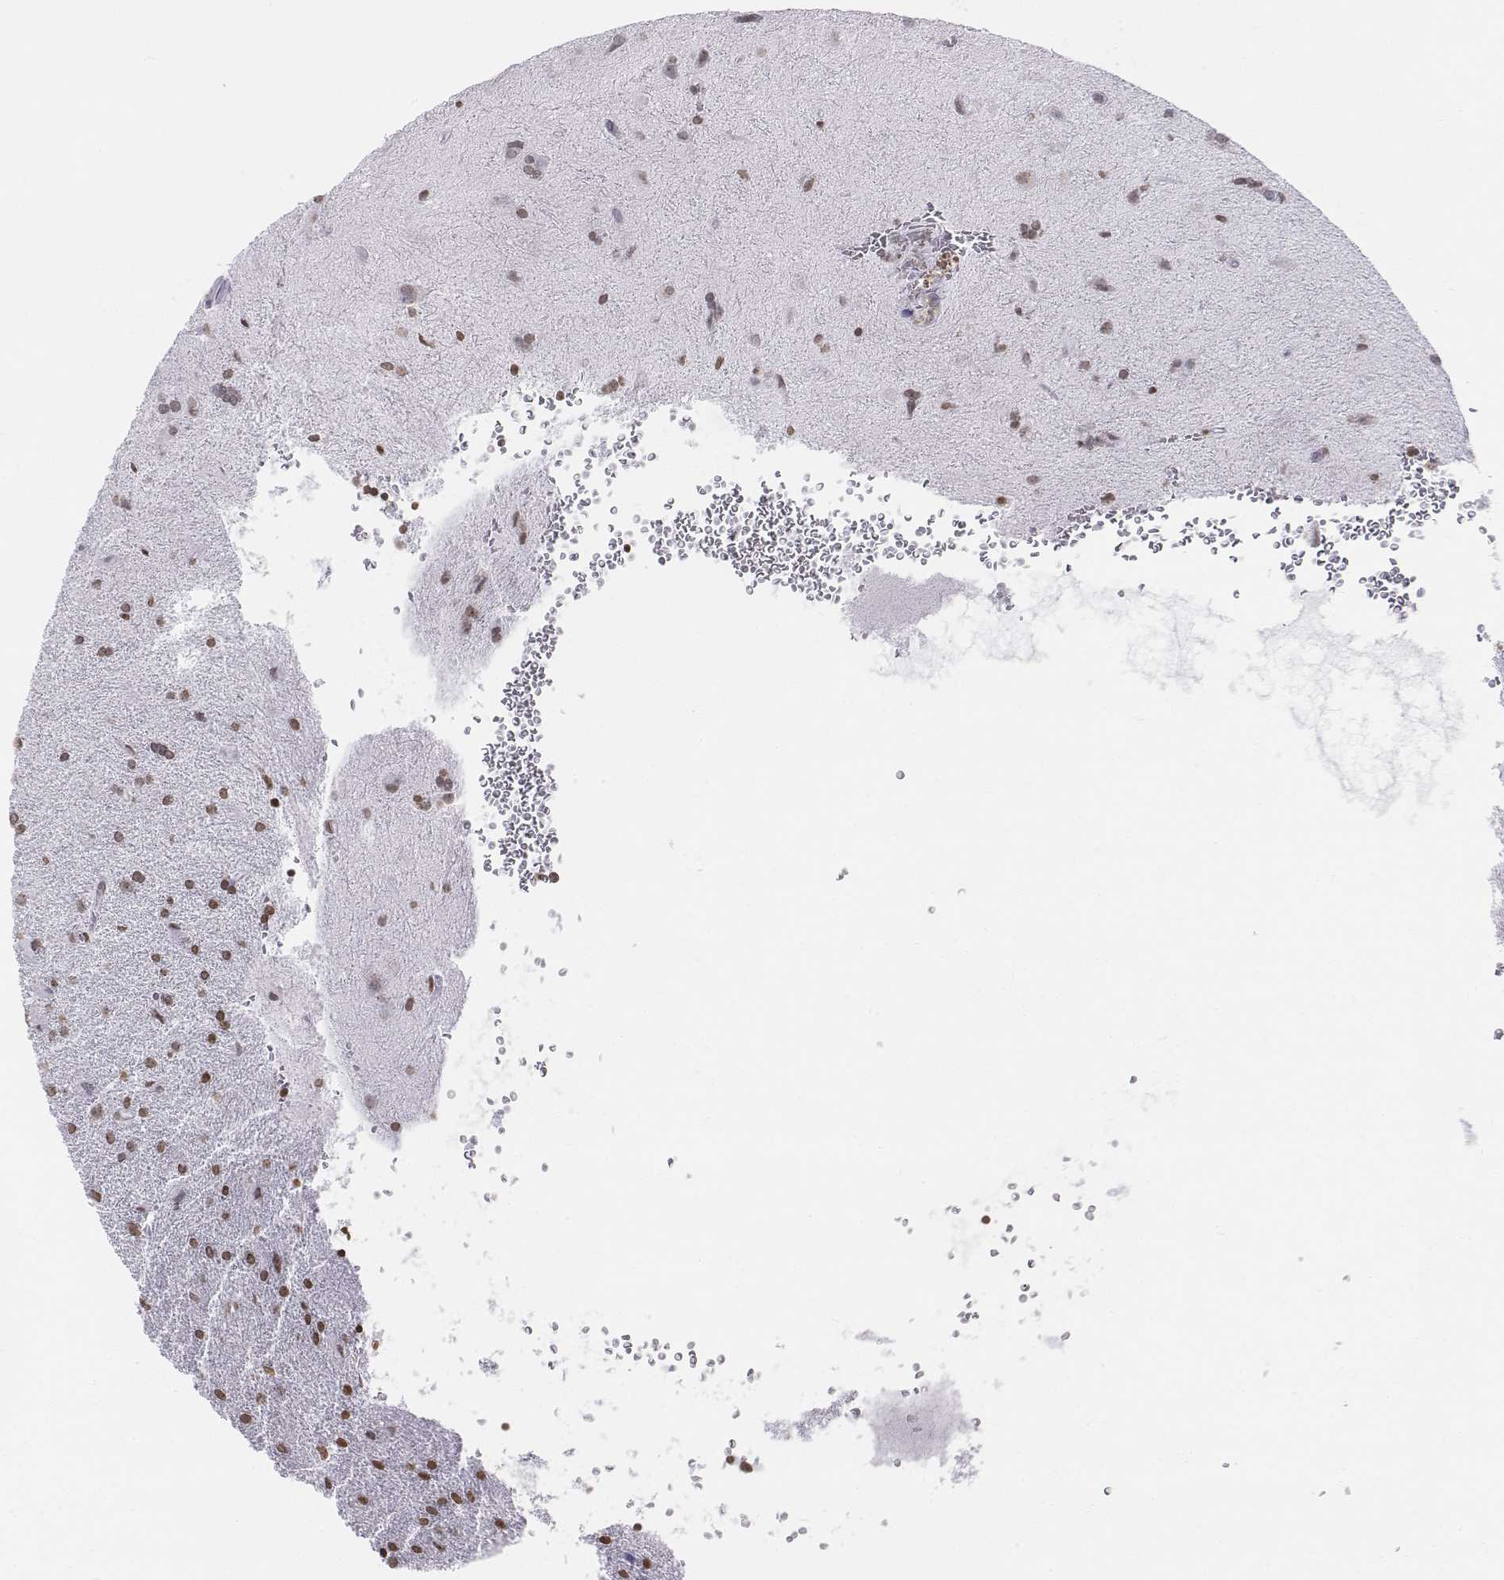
{"staining": {"intensity": "moderate", "quantity": ">75%", "location": "nuclear"}, "tissue": "glioma", "cell_type": "Tumor cells", "image_type": "cancer", "snomed": [{"axis": "morphology", "description": "Glioma, malignant, Low grade"}, {"axis": "topography", "description": "Brain"}], "caption": "Protein expression analysis of human glioma reveals moderate nuclear positivity in about >75% of tumor cells.", "gene": "BARHL1", "patient": {"sex": "male", "age": 58}}